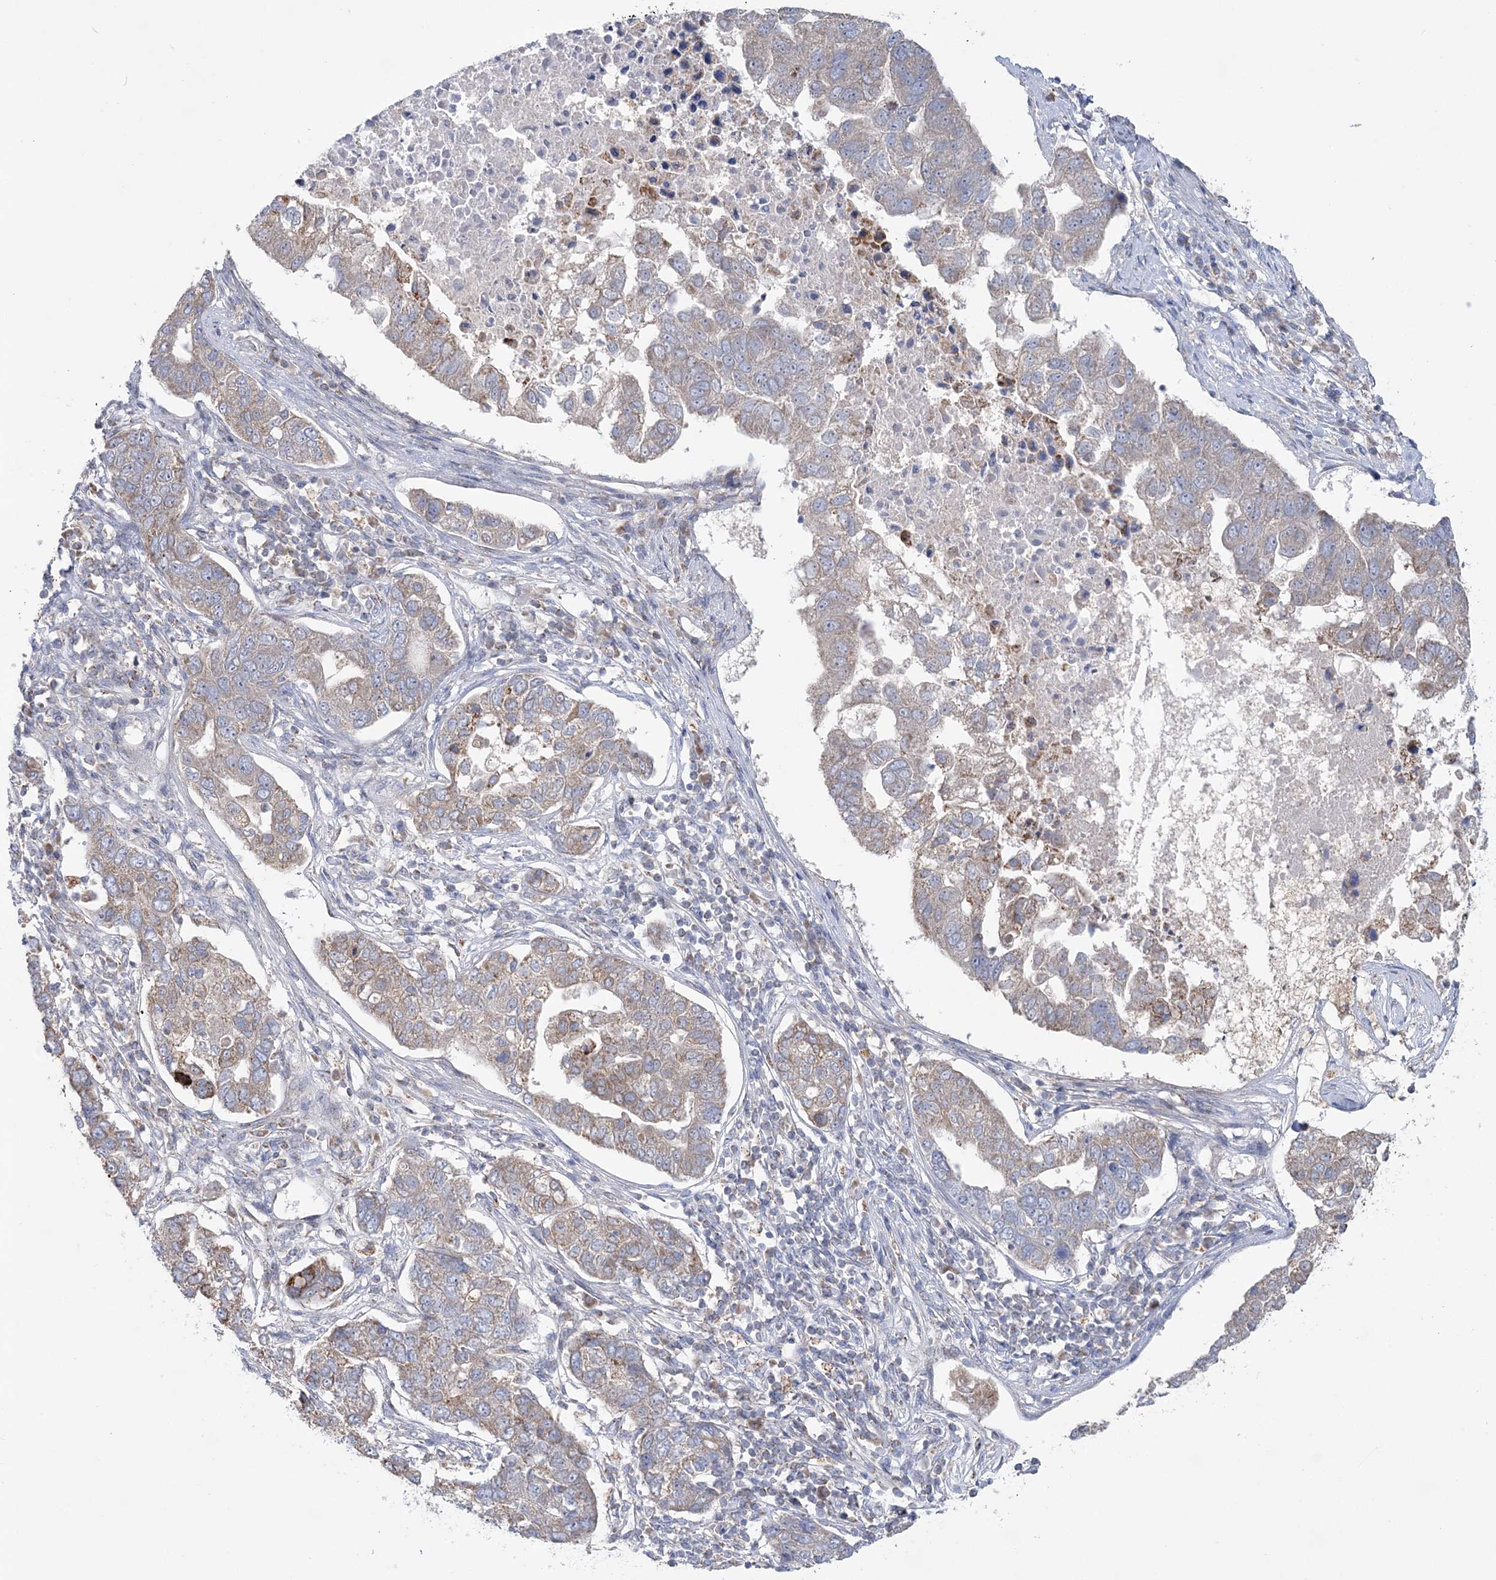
{"staining": {"intensity": "moderate", "quantity": "<25%", "location": "cytoplasmic/membranous"}, "tissue": "pancreatic cancer", "cell_type": "Tumor cells", "image_type": "cancer", "snomed": [{"axis": "morphology", "description": "Adenocarcinoma, NOS"}, {"axis": "topography", "description": "Pancreas"}], "caption": "Adenocarcinoma (pancreatic) was stained to show a protein in brown. There is low levels of moderate cytoplasmic/membranous positivity in about <25% of tumor cells.", "gene": "MMADHC", "patient": {"sex": "female", "age": 61}}